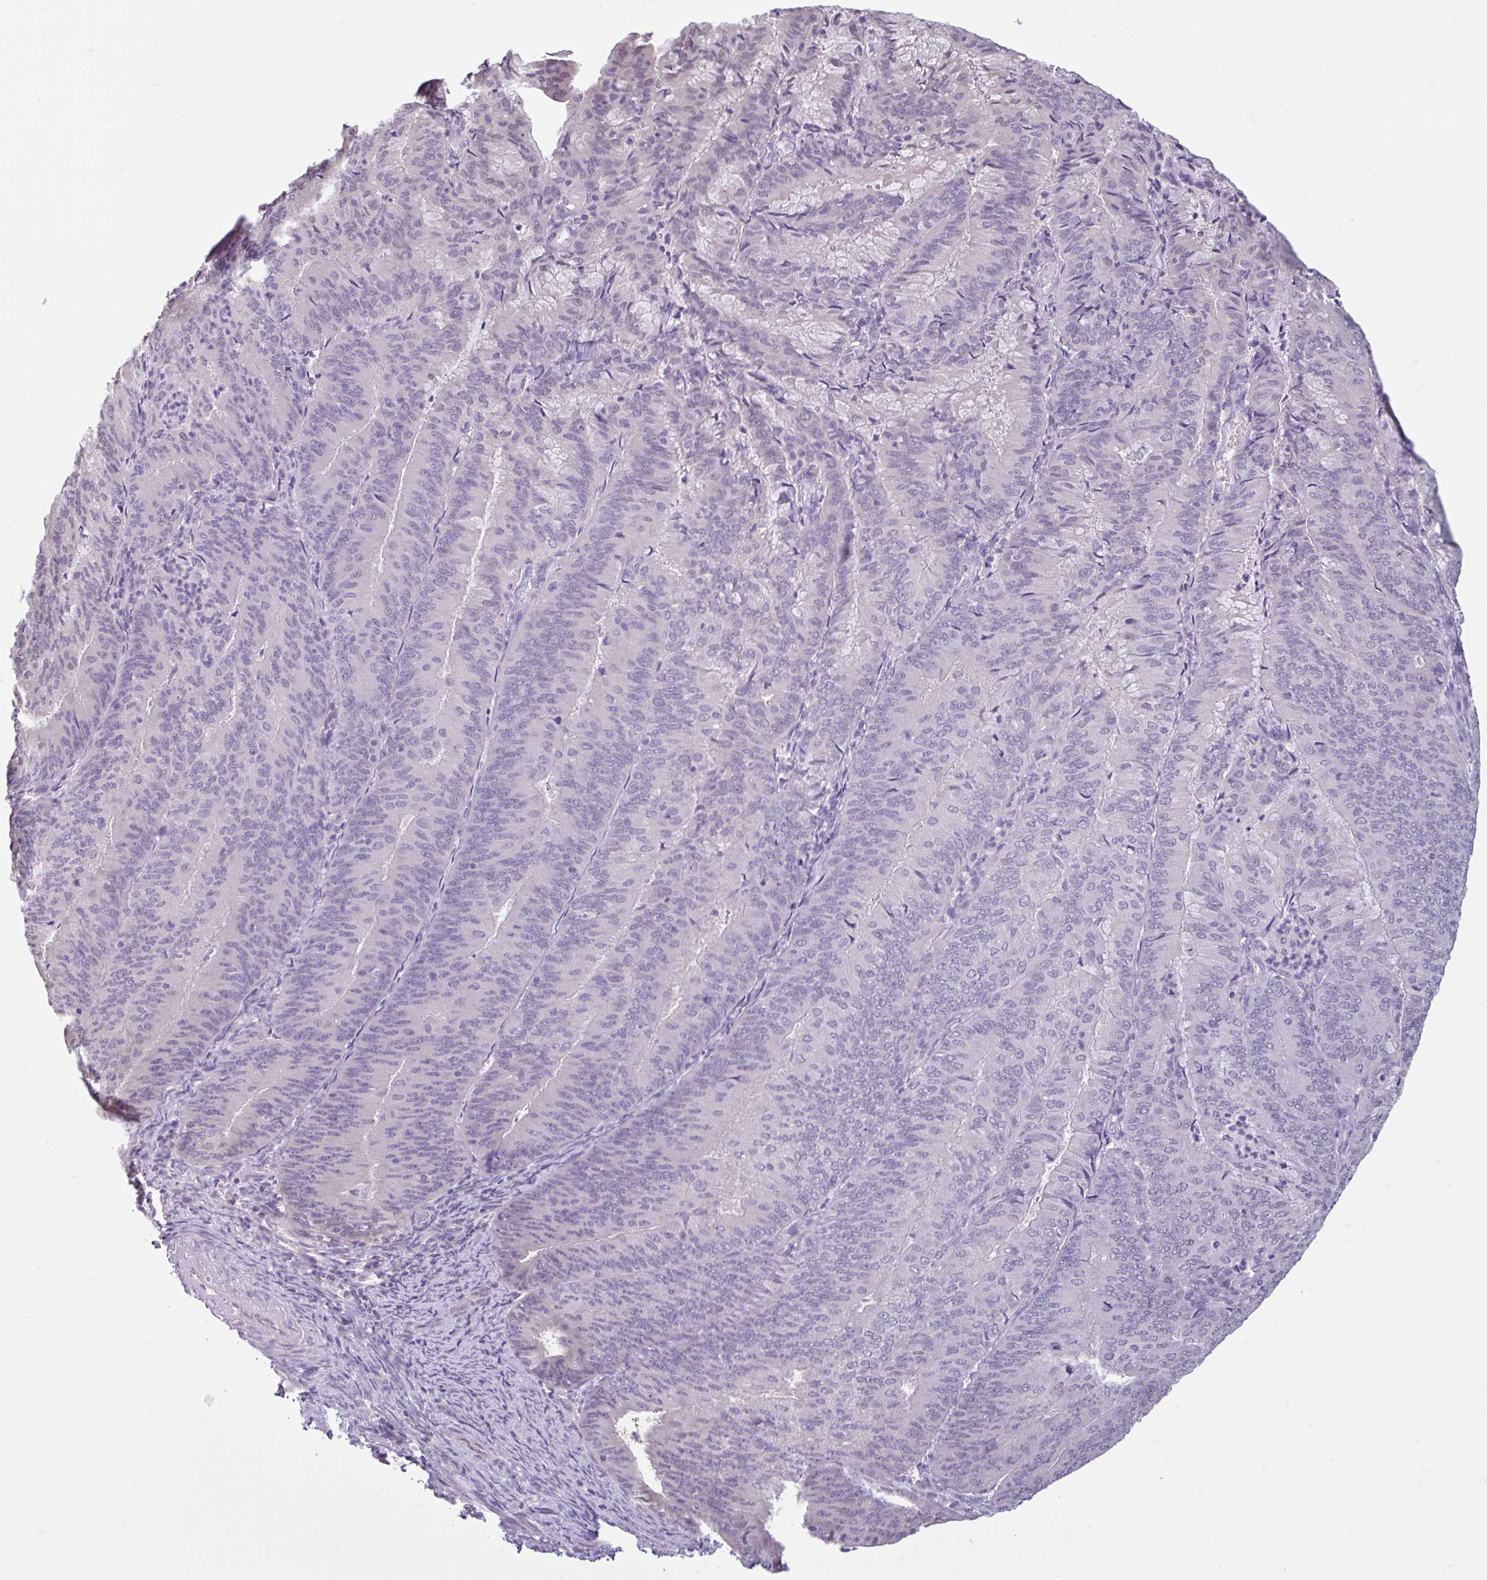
{"staining": {"intensity": "negative", "quantity": "none", "location": "none"}, "tissue": "endometrial cancer", "cell_type": "Tumor cells", "image_type": "cancer", "snomed": [{"axis": "morphology", "description": "Adenocarcinoma, NOS"}, {"axis": "topography", "description": "Endometrium"}], "caption": "Immunohistochemistry of human endometrial adenocarcinoma shows no staining in tumor cells.", "gene": "CDH19", "patient": {"sex": "female", "age": 57}}